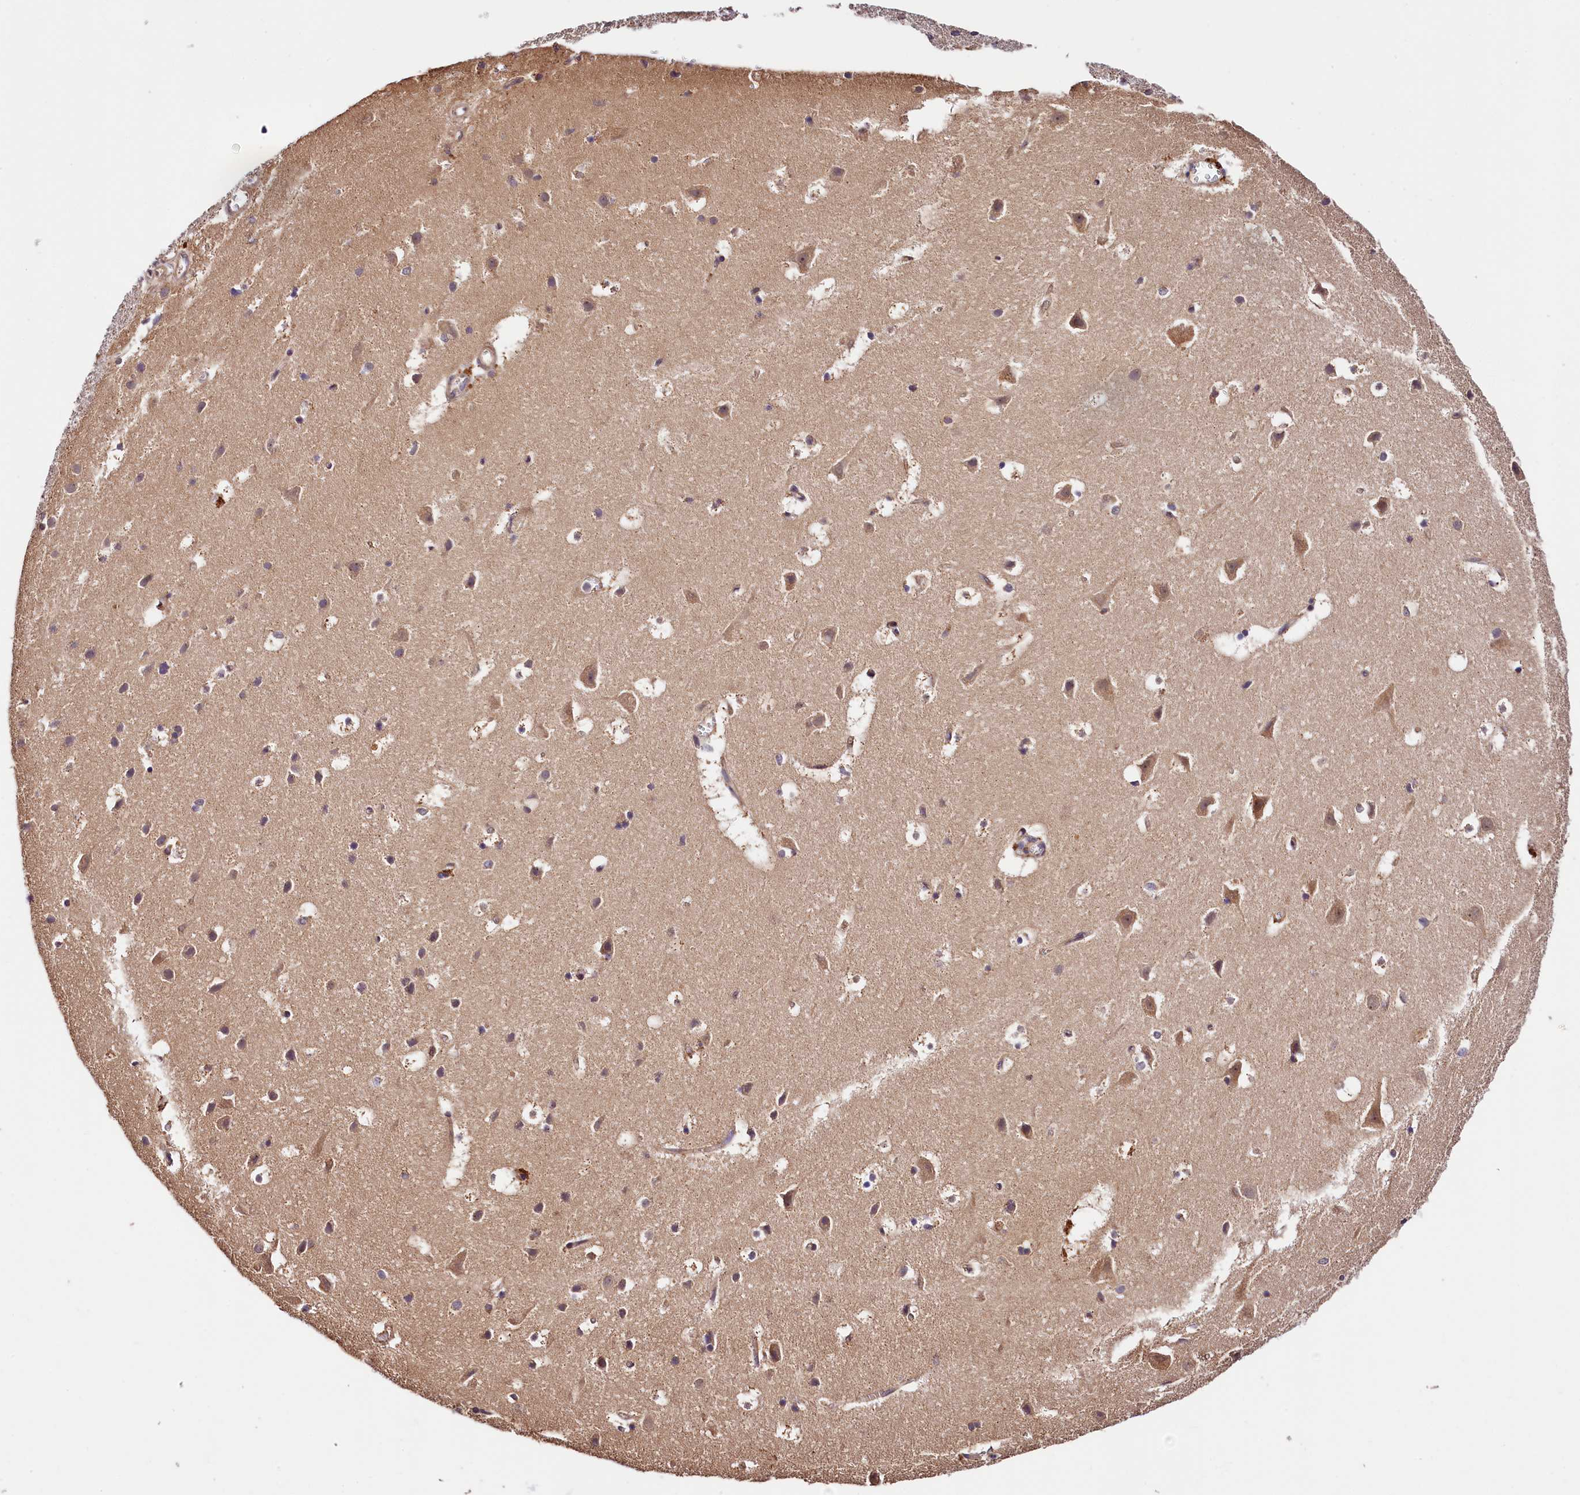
{"staining": {"intensity": "moderate", "quantity": "25%-75%", "location": "cytoplasmic/membranous"}, "tissue": "cerebral cortex", "cell_type": "Endothelial cells", "image_type": "normal", "snomed": [{"axis": "morphology", "description": "Normal tissue, NOS"}, {"axis": "topography", "description": "Cerebral cortex"}], "caption": "An image of human cerebral cortex stained for a protein demonstrates moderate cytoplasmic/membranous brown staining in endothelial cells. Immunohistochemistry (ihc) stains the protein in brown and the nuclei are stained blue.", "gene": "KPTN", "patient": {"sex": "male", "age": 54}}